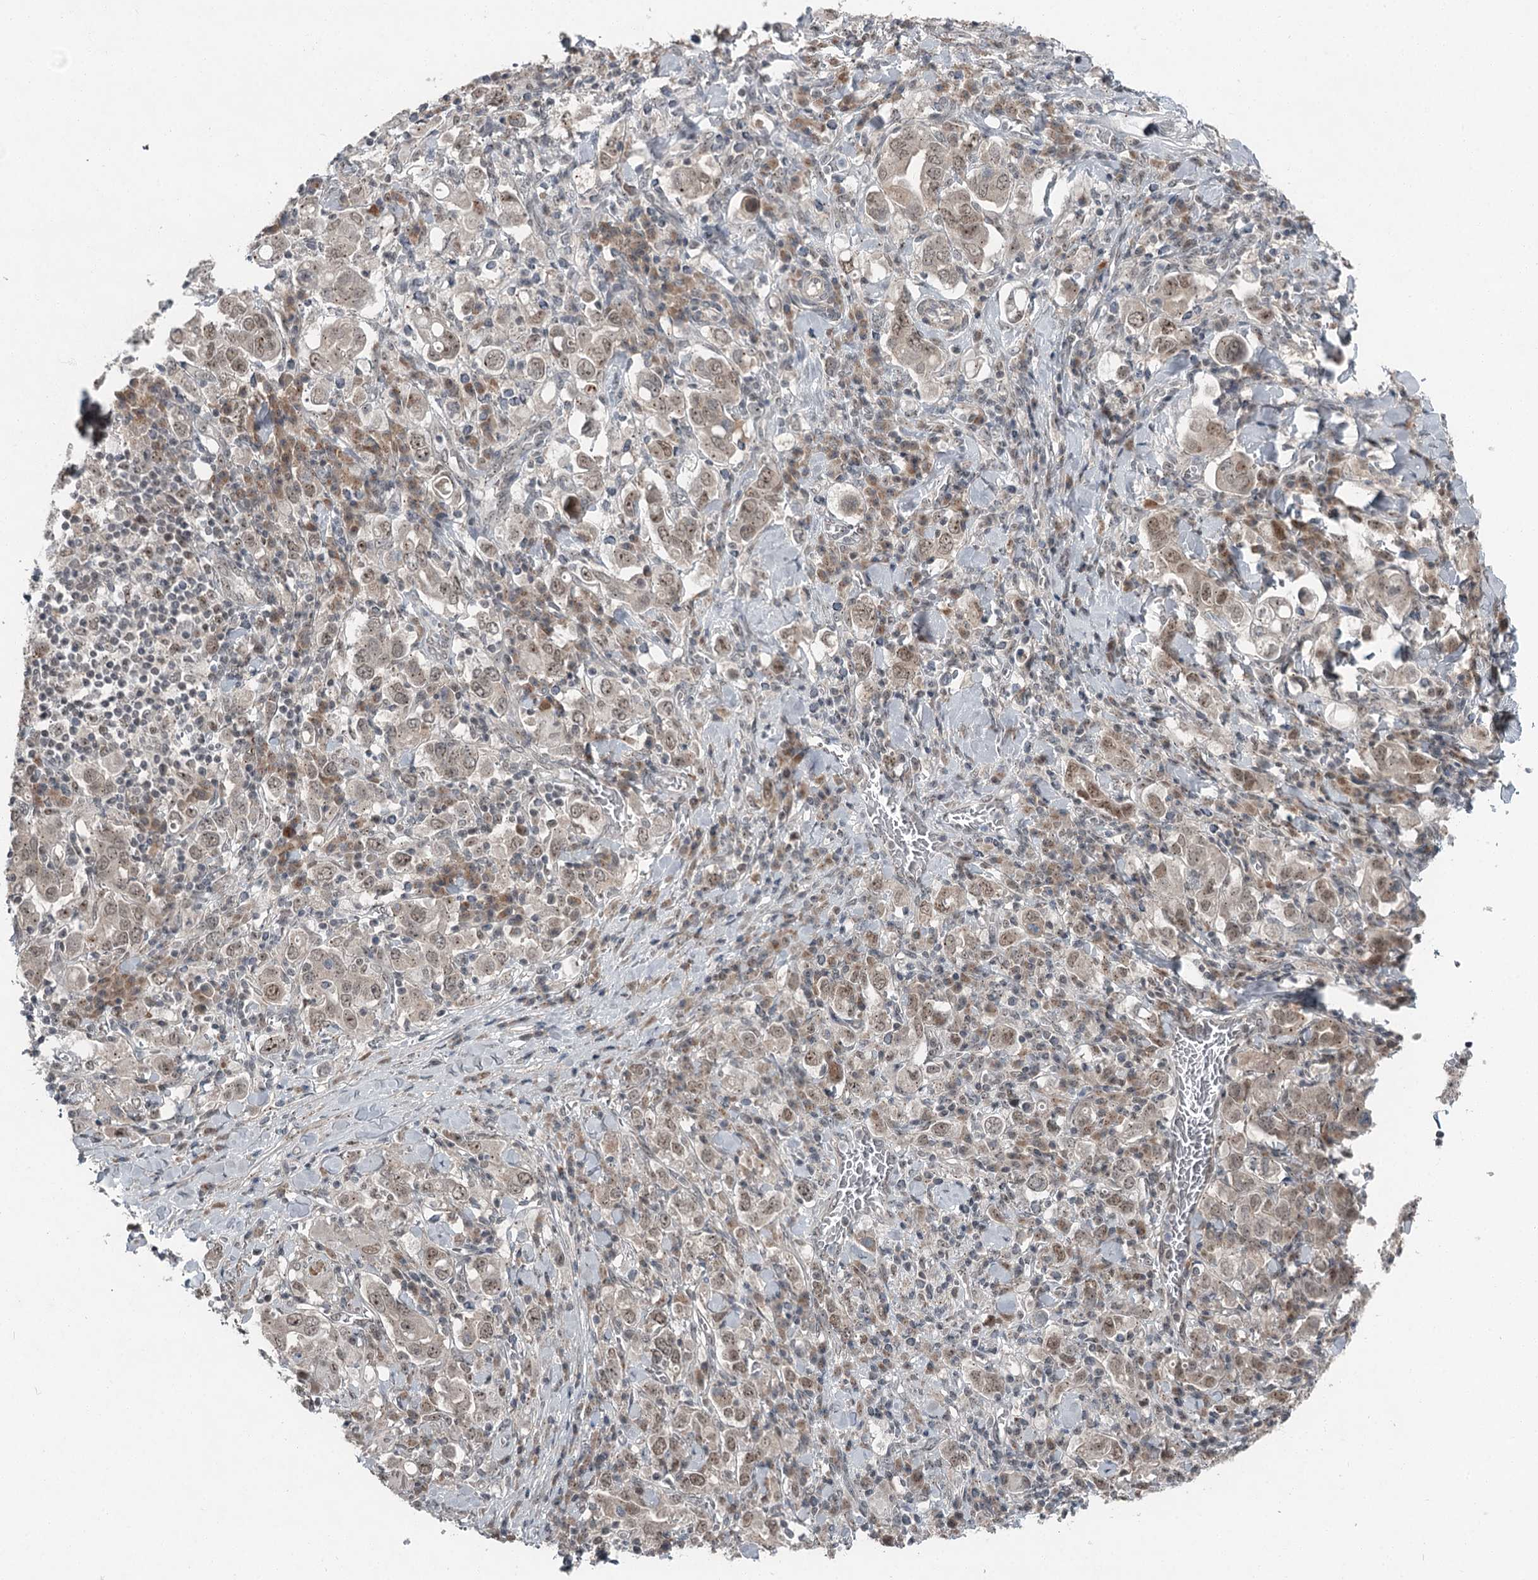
{"staining": {"intensity": "weak", "quantity": "25%-75%", "location": "nuclear"}, "tissue": "stomach cancer", "cell_type": "Tumor cells", "image_type": "cancer", "snomed": [{"axis": "morphology", "description": "Adenocarcinoma, NOS"}, {"axis": "topography", "description": "Stomach, upper"}], "caption": "Protein expression analysis of adenocarcinoma (stomach) reveals weak nuclear staining in approximately 25%-75% of tumor cells. The protein of interest is shown in brown color, while the nuclei are stained blue.", "gene": "EXOSC1", "patient": {"sex": "male", "age": 62}}